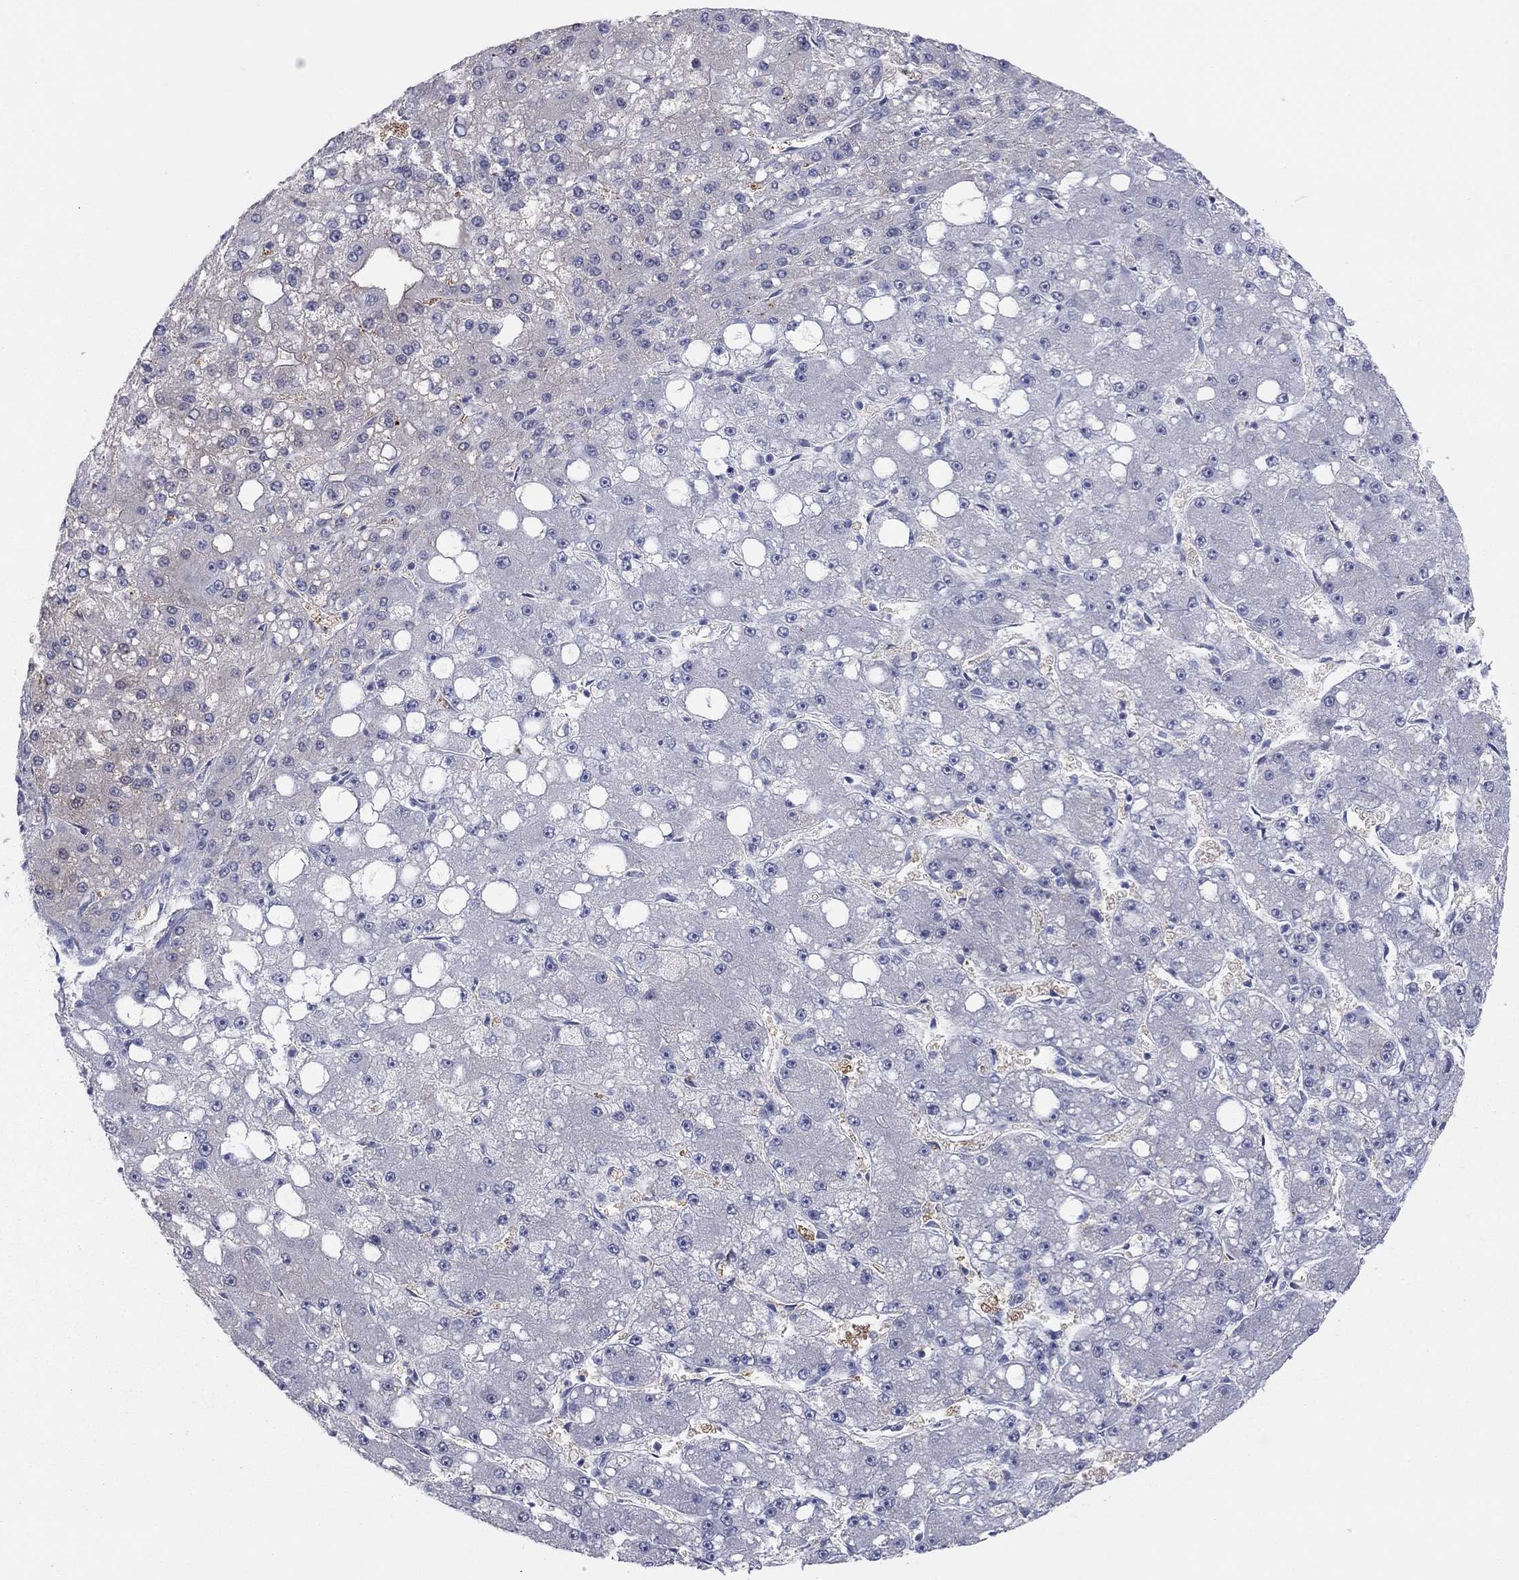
{"staining": {"intensity": "weak", "quantity": "<25%", "location": "cytoplasmic/membranous,nuclear"}, "tissue": "liver cancer", "cell_type": "Tumor cells", "image_type": "cancer", "snomed": [{"axis": "morphology", "description": "Carcinoma, Hepatocellular, NOS"}, {"axis": "topography", "description": "Liver"}], "caption": "IHC photomicrograph of neoplastic tissue: human liver cancer (hepatocellular carcinoma) stained with DAB (3,3'-diaminobenzidine) displays no significant protein positivity in tumor cells.", "gene": "CPNE6", "patient": {"sex": "male", "age": 67}}